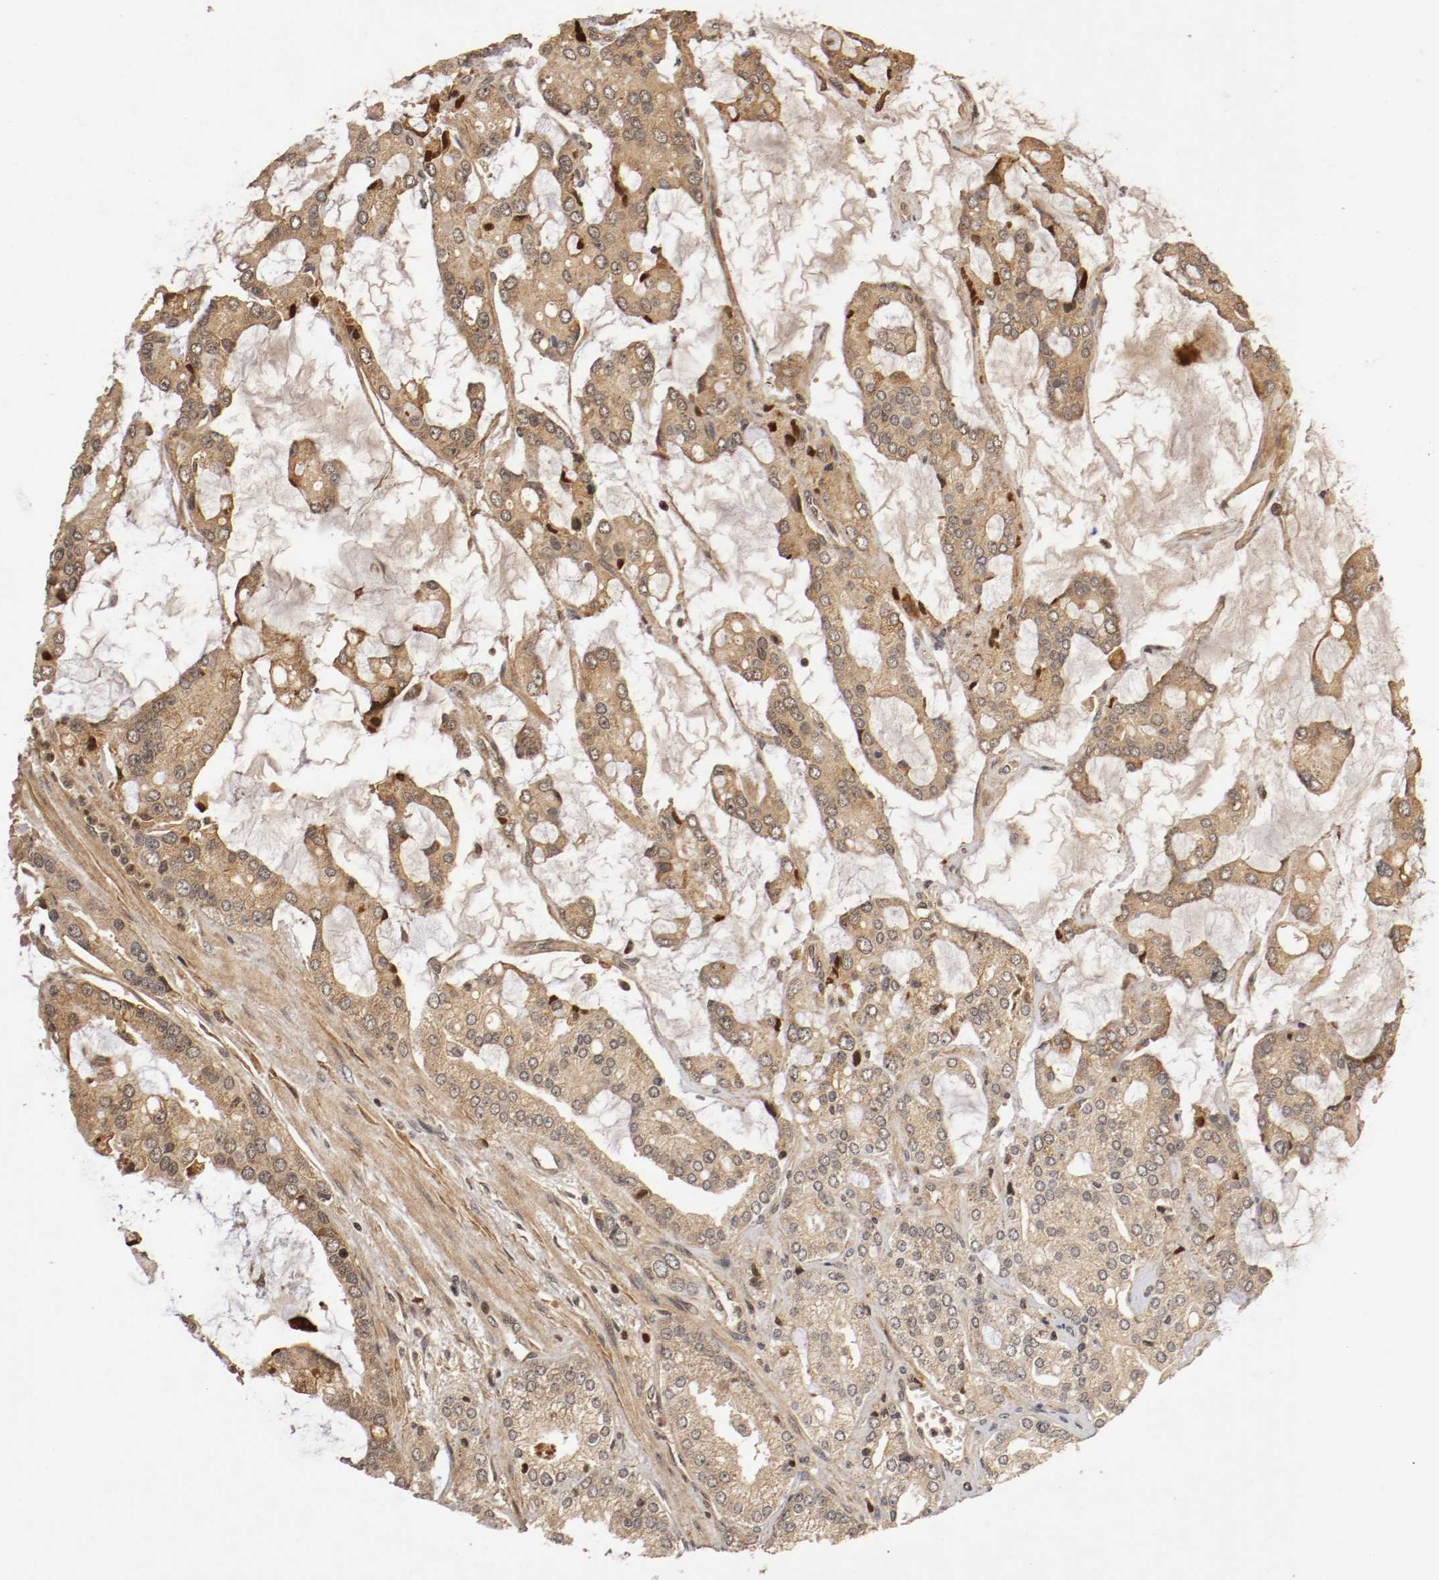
{"staining": {"intensity": "moderate", "quantity": ">75%", "location": "cytoplasmic/membranous,nuclear"}, "tissue": "prostate cancer", "cell_type": "Tumor cells", "image_type": "cancer", "snomed": [{"axis": "morphology", "description": "Adenocarcinoma, High grade"}, {"axis": "topography", "description": "Prostate"}], "caption": "Moderate cytoplasmic/membranous and nuclear staining for a protein is seen in approximately >75% of tumor cells of prostate cancer (high-grade adenocarcinoma) using IHC.", "gene": "TNFRSF1B", "patient": {"sex": "male", "age": 67}}